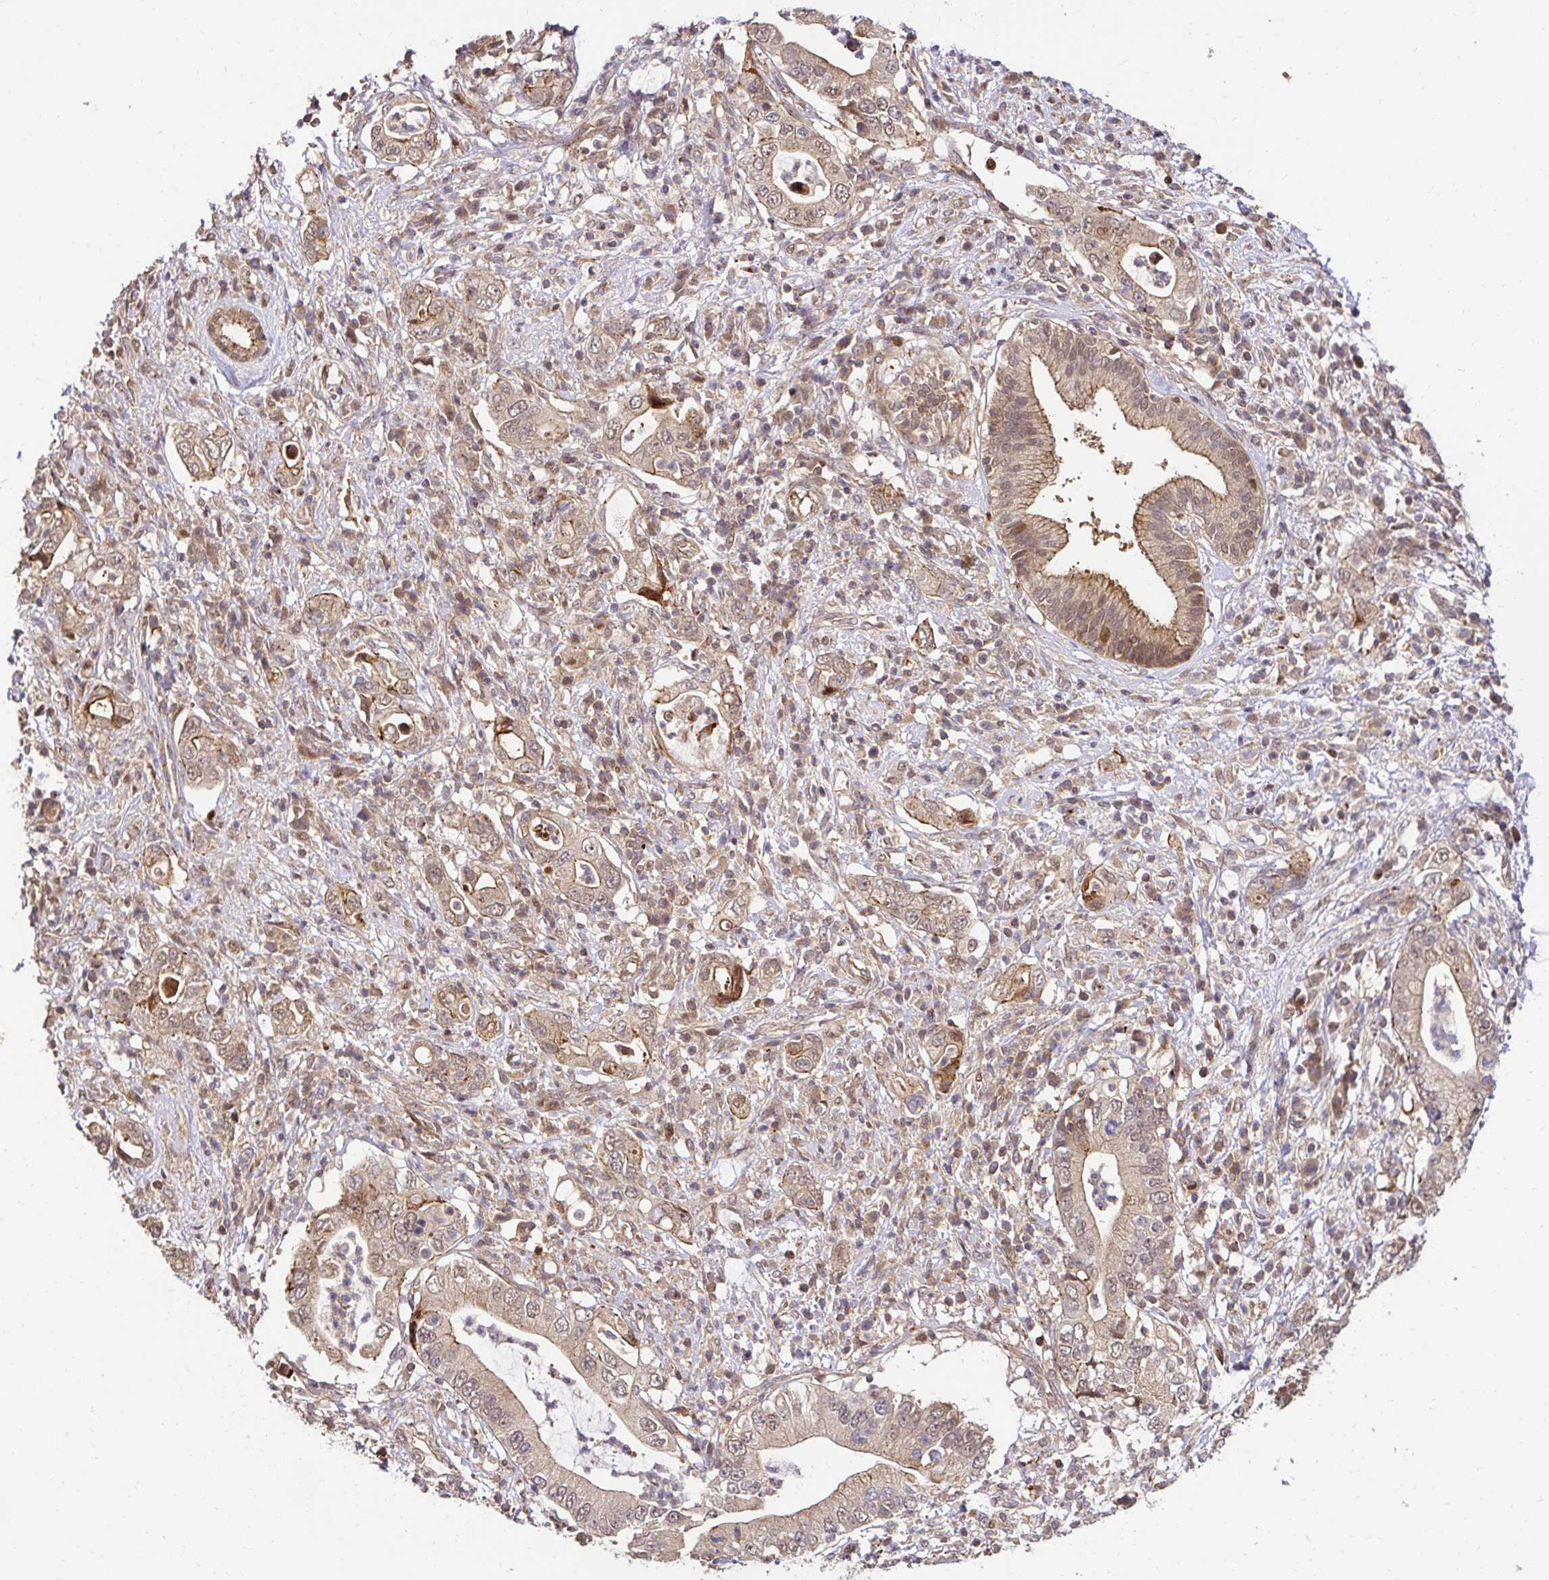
{"staining": {"intensity": "weak", "quantity": "25%-75%", "location": "cytoplasmic/membranous"}, "tissue": "pancreatic cancer", "cell_type": "Tumor cells", "image_type": "cancer", "snomed": [{"axis": "morphology", "description": "Adenocarcinoma, NOS"}, {"axis": "topography", "description": "Pancreas"}], "caption": "A brown stain labels weak cytoplasmic/membranous expression of a protein in human pancreatic adenocarcinoma tumor cells.", "gene": "PSMA4", "patient": {"sex": "female", "age": 72}}